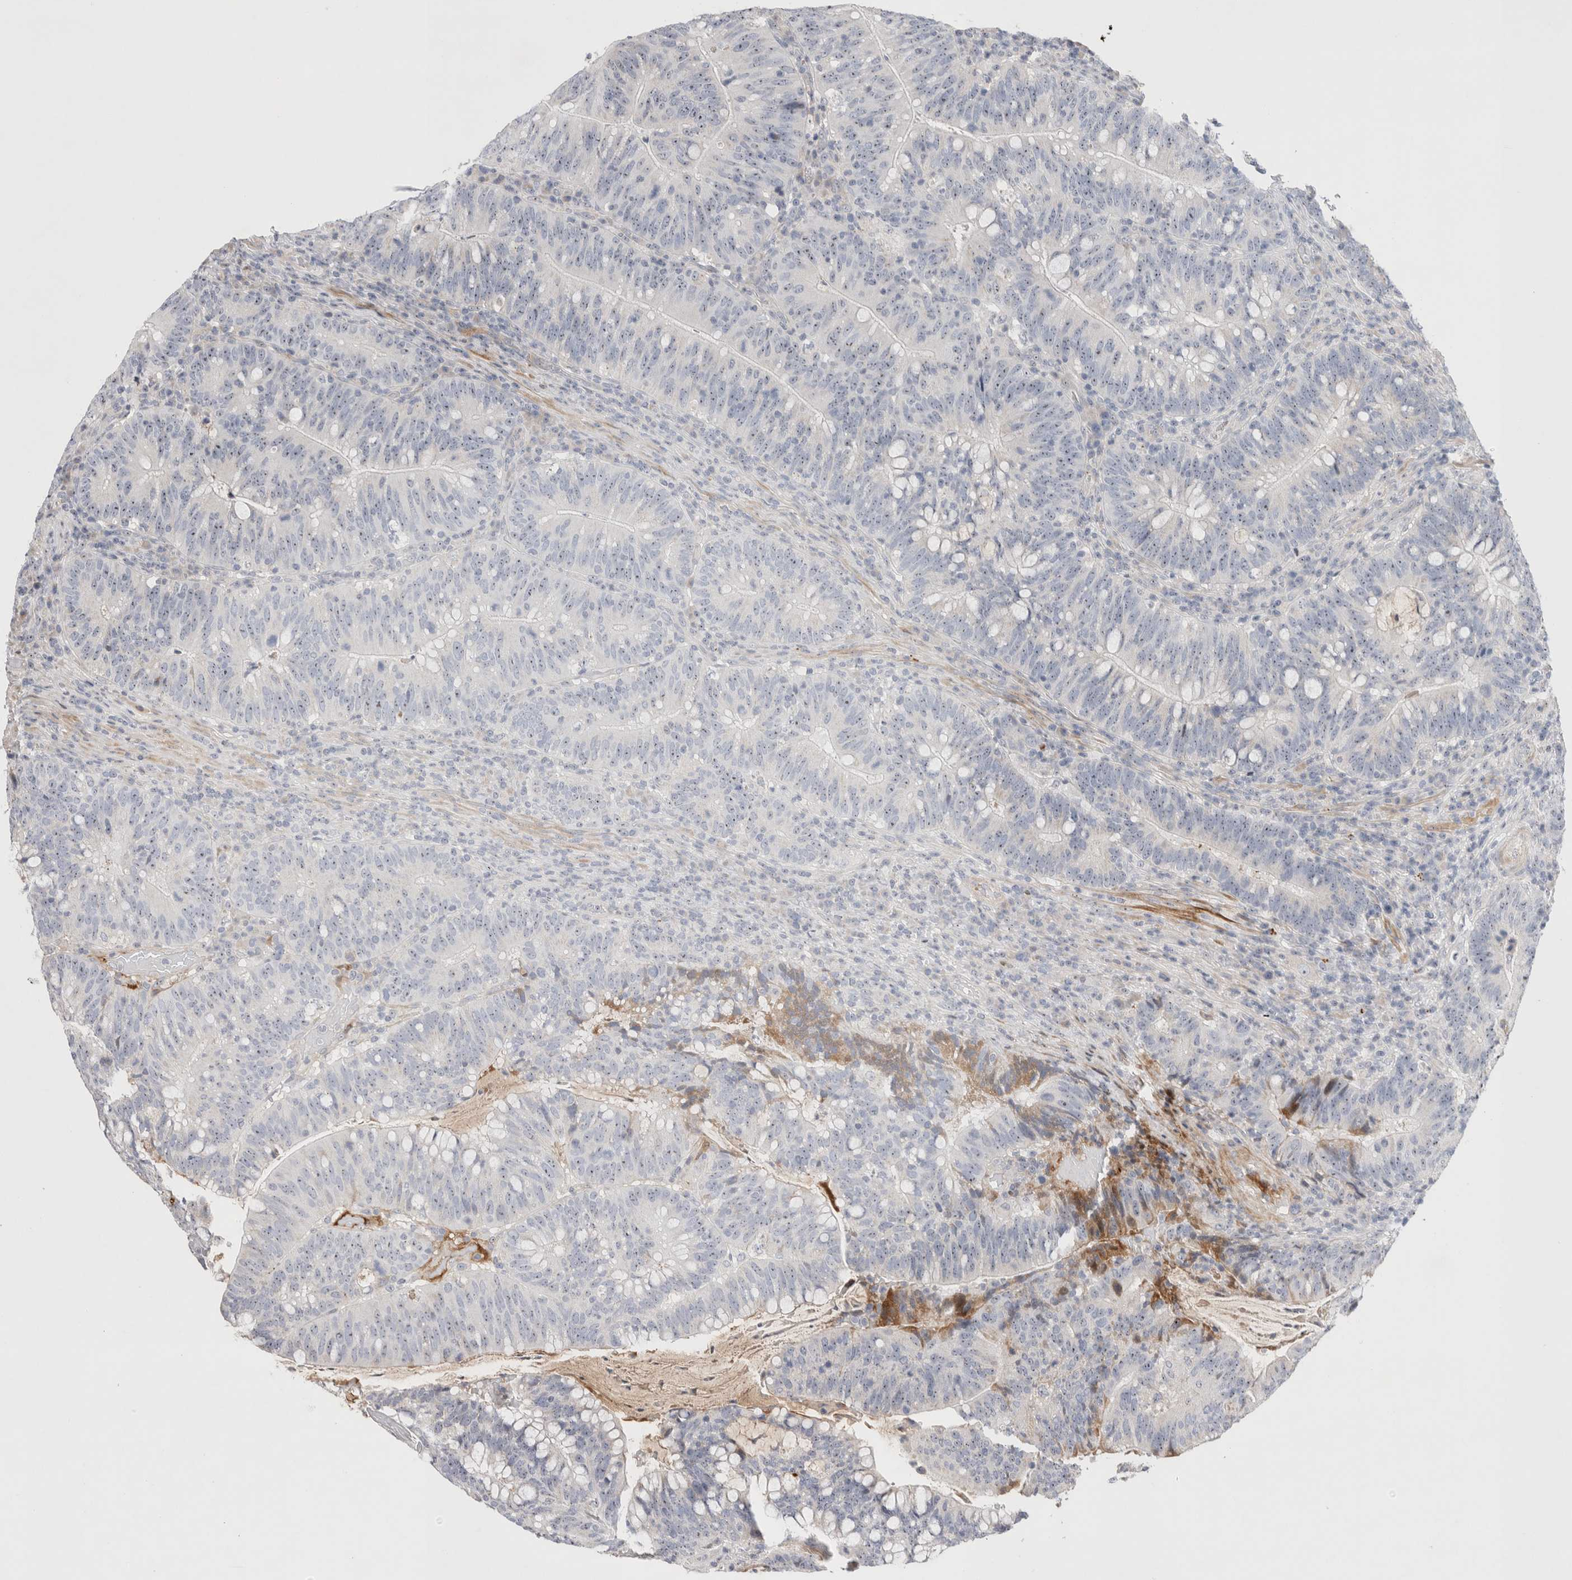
{"staining": {"intensity": "negative", "quantity": "none", "location": "none"}, "tissue": "colorectal cancer", "cell_type": "Tumor cells", "image_type": "cancer", "snomed": [{"axis": "morphology", "description": "Adenocarcinoma, NOS"}, {"axis": "topography", "description": "Colon"}], "caption": "Micrograph shows no significant protein positivity in tumor cells of colorectal cancer (adenocarcinoma).", "gene": "ECHDC2", "patient": {"sex": "female", "age": 66}}